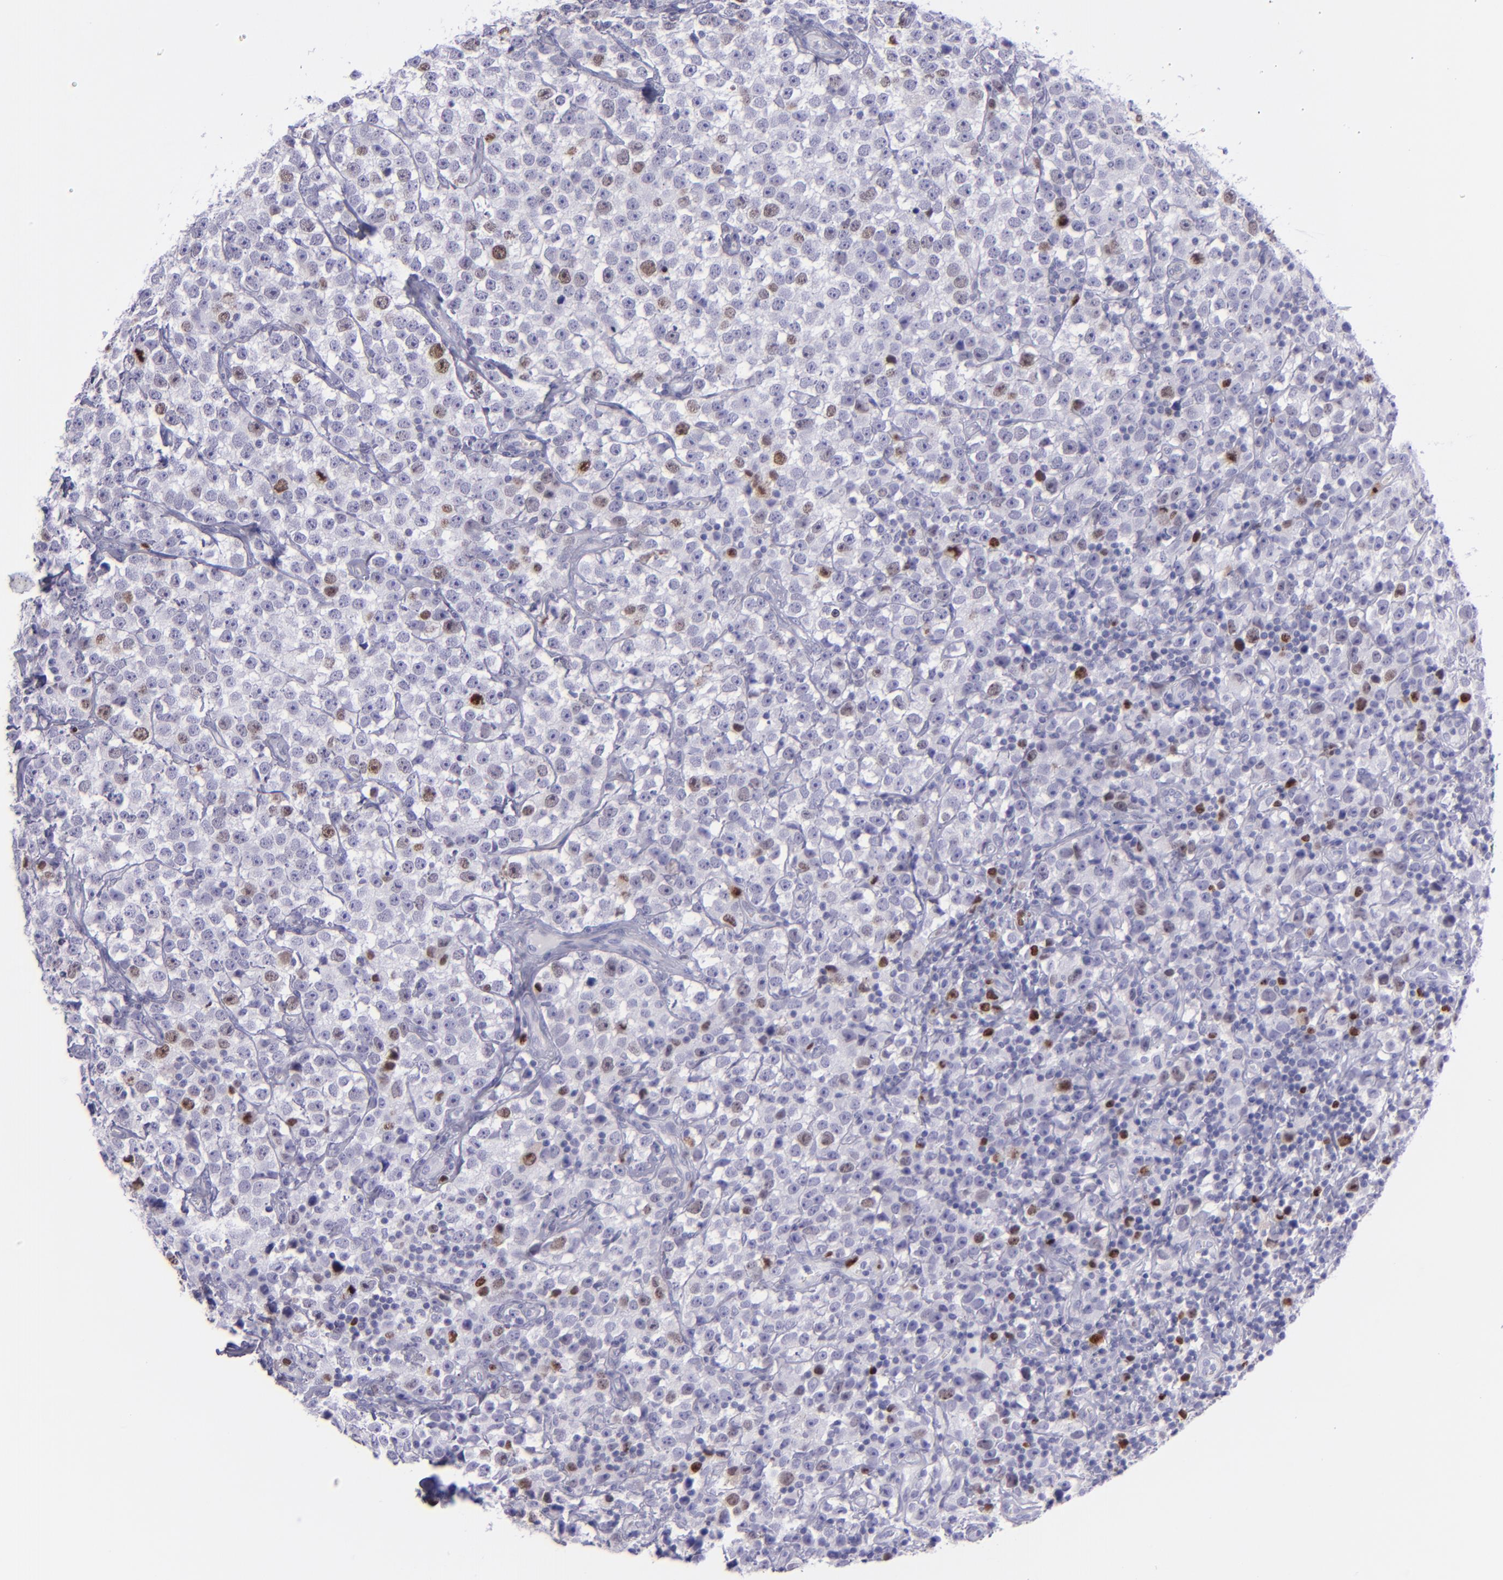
{"staining": {"intensity": "strong", "quantity": "<25%", "location": "nuclear"}, "tissue": "testis cancer", "cell_type": "Tumor cells", "image_type": "cancer", "snomed": [{"axis": "morphology", "description": "Seminoma, NOS"}, {"axis": "topography", "description": "Testis"}], "caption": "IHC photomicrograph of testis cancer (seminoma) stained for a protein (brown), which exhibits medium levels of strong nuclear staining in approximately <25% of tumor cells.", "gene": "TOP2A", "patient": {"sex": "male", "age": 25}}